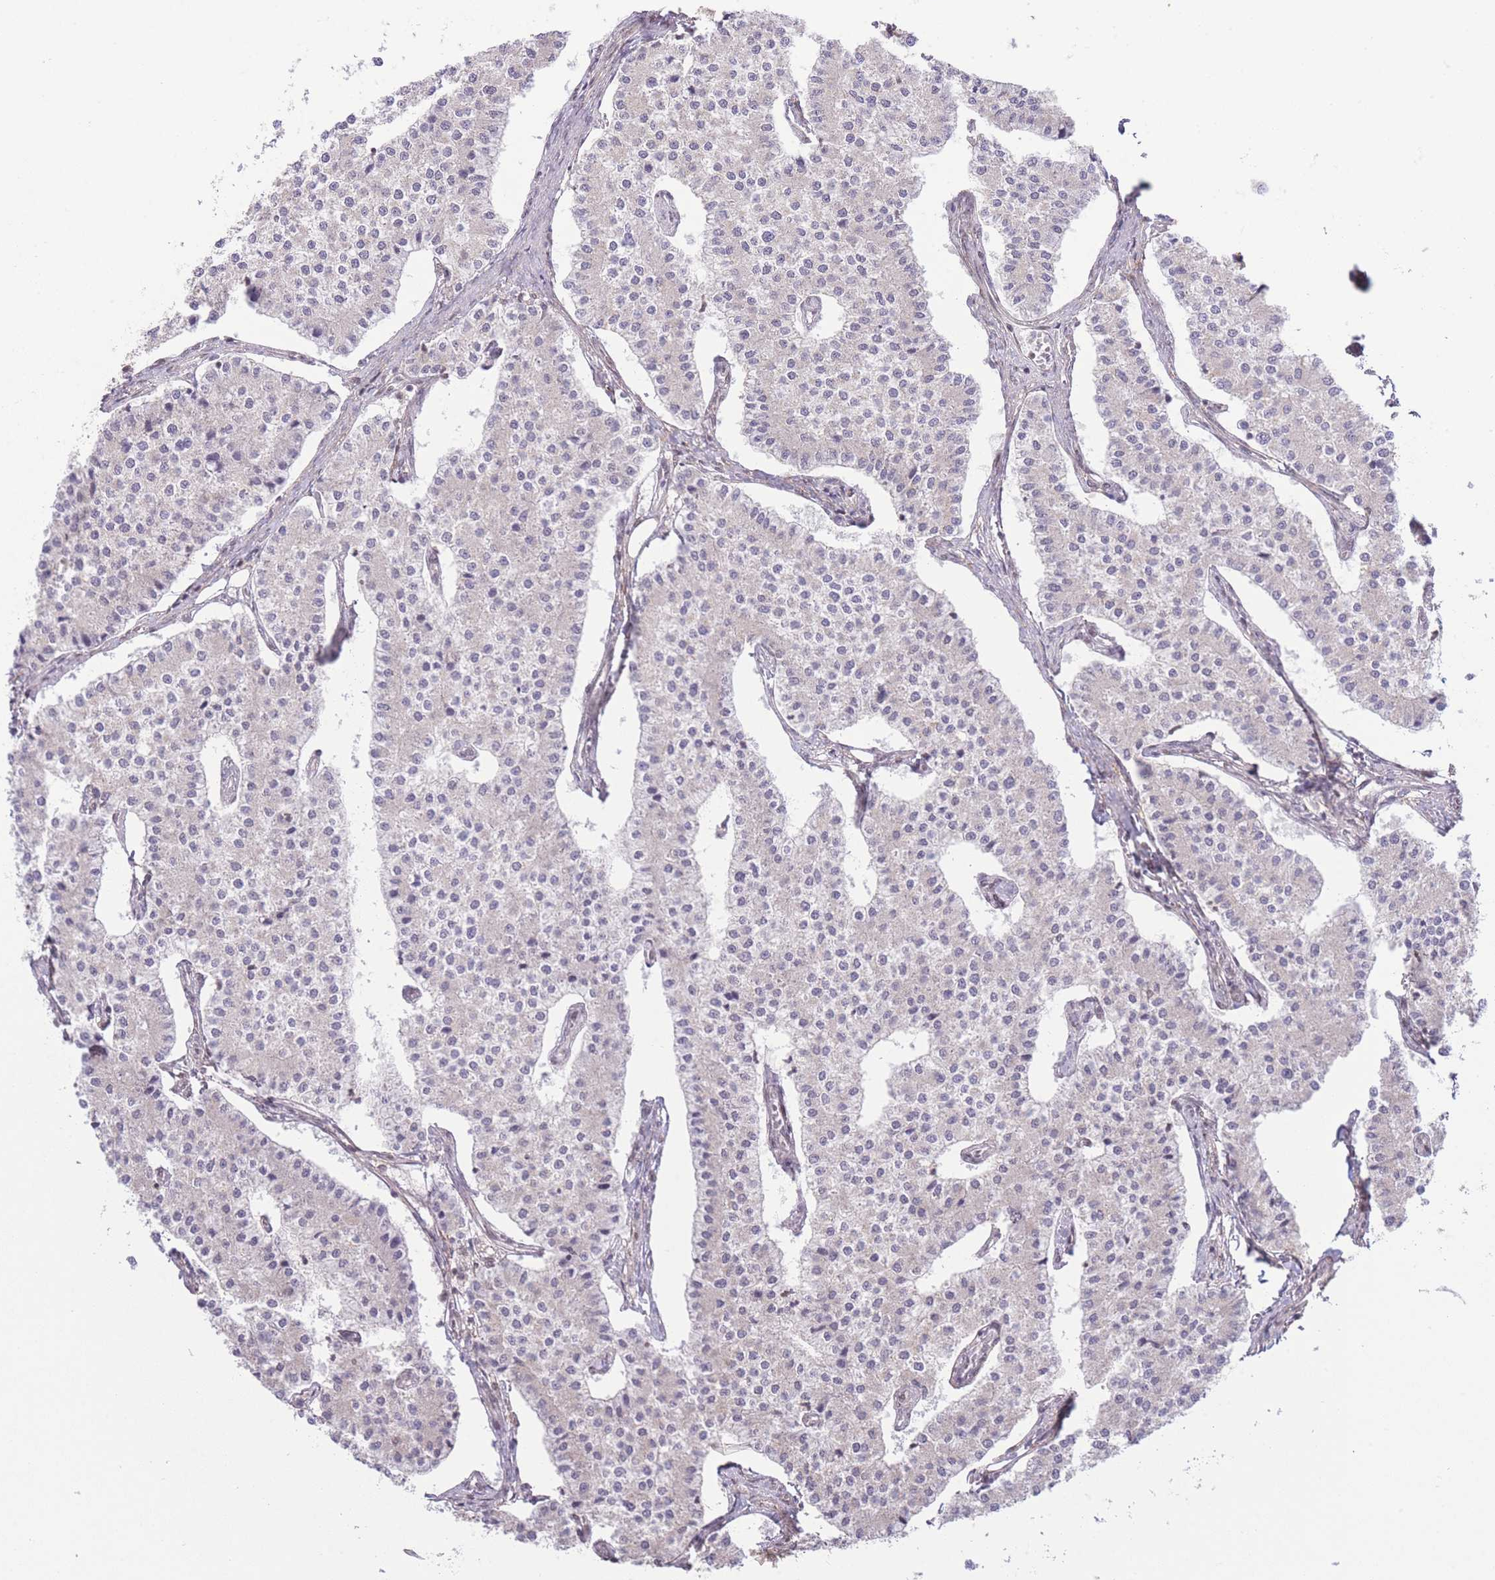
{"staining": {"intensity": "negative", "quantity": "none", "location": "none"}, "tissue": "carcinoid", "cell_type": "Tumor cells", "image_type": "cancer", "snomed": [{"axis": "morphology", "description": "Carcinoid, malignant, NOS"}, {"axis": "topography", "description": "Colon"}], "caption": "Immunohistochemistry histopathology image of neoplastic tissue: human carcinoid stained with DAB shows no significant protein positivity in tumor cells. (Brightfield microscopy of DAB immunohistochemistry at high magnification).", "gene": "CARD8", "patient": {"sex": "female", "age": 52}}